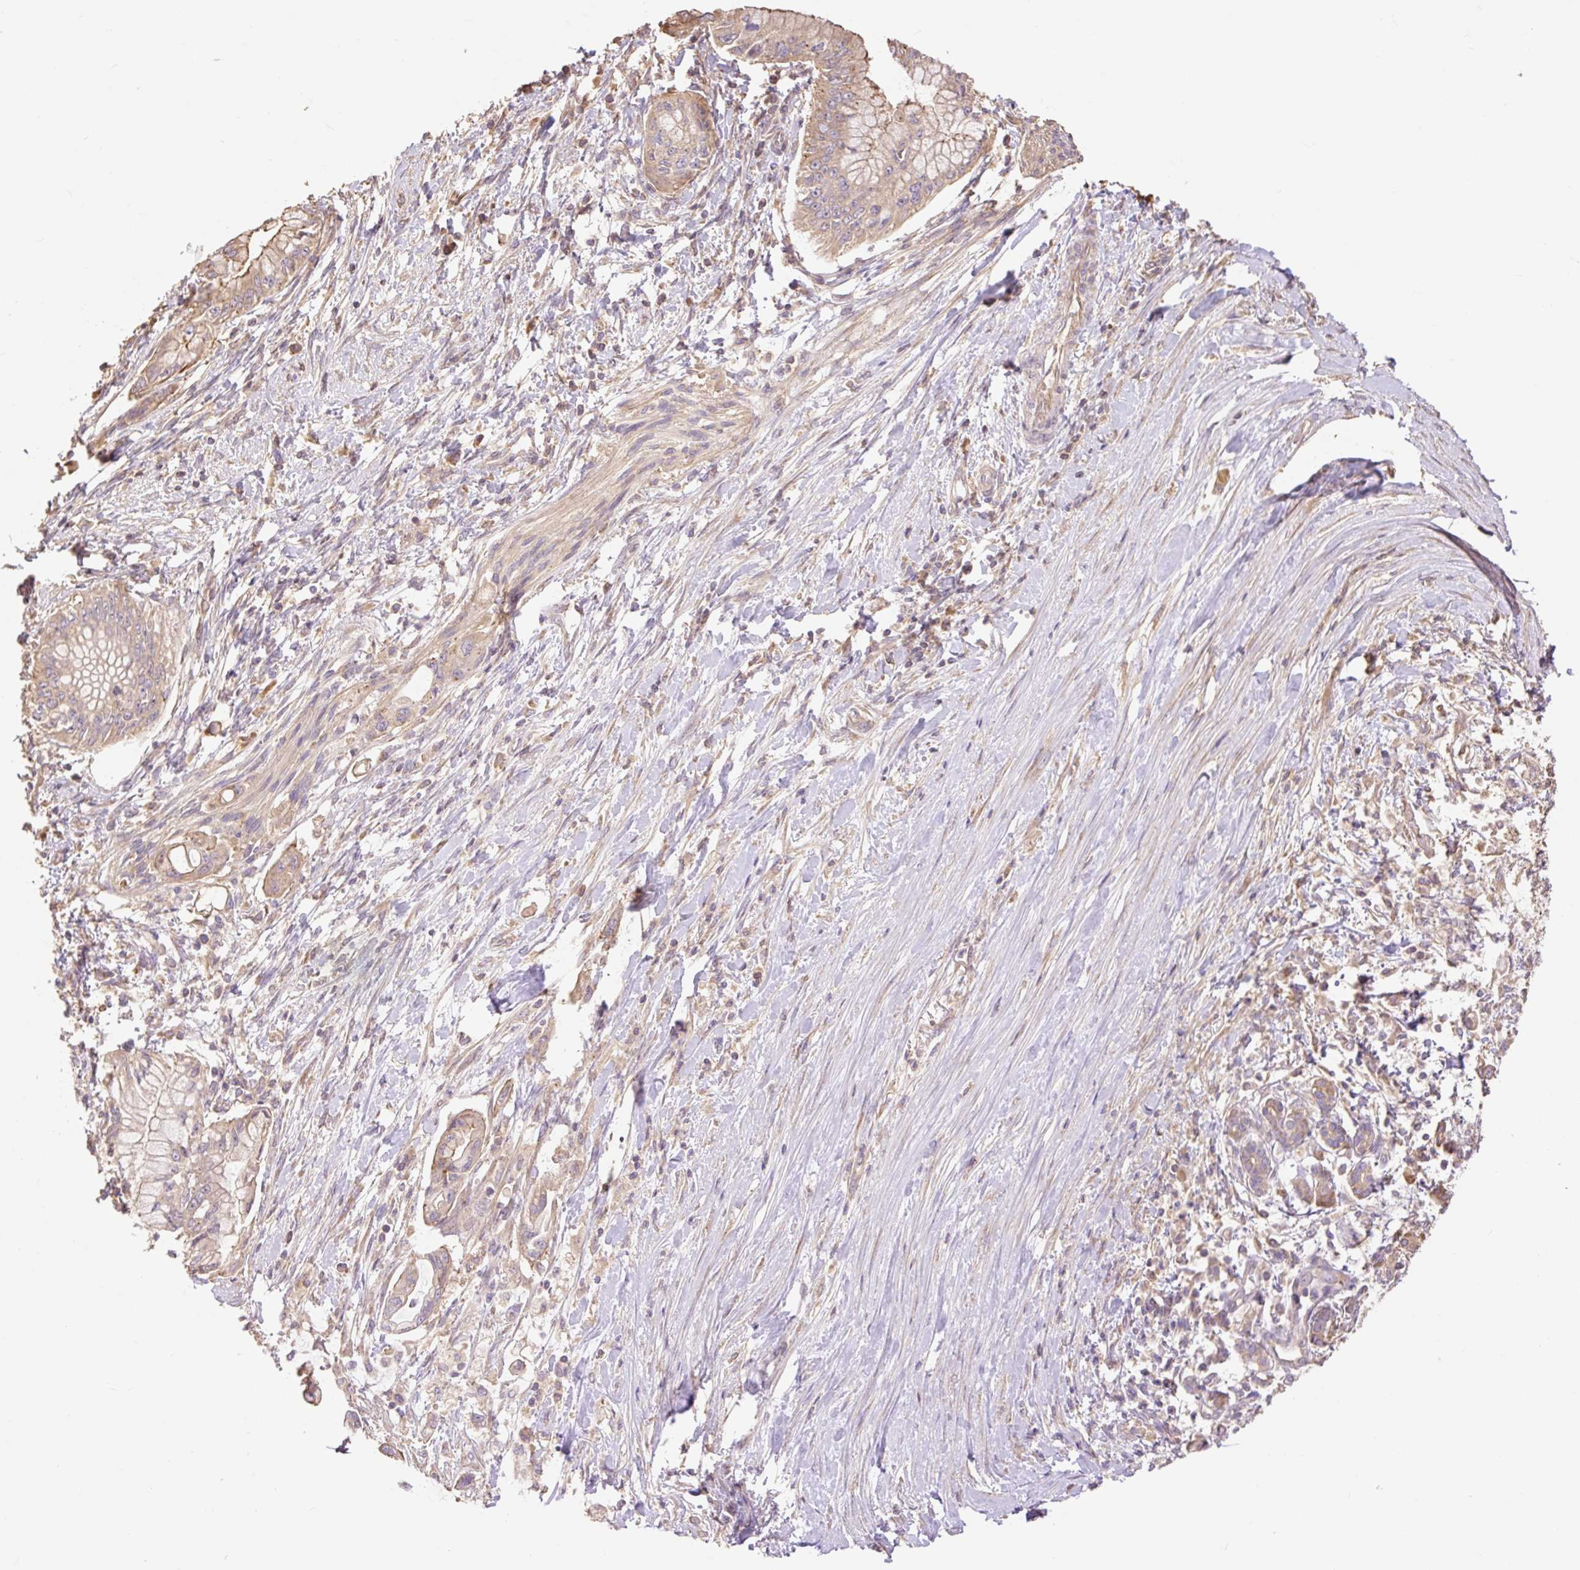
{"staining": {"intensity": "moderate", "quantity": ">75%", "location": "cytoplasmic/membranous"}, "tissue": "pancreatic cancer", "cell_type": "Tumor cells", "image_type": "cancer", "snomed": [{"axis": "morphology", "description": "Adenocarcinoma, NOS"}, {"axis": "topography", "description": "Pancreas"}], "caption": "Immunohistochemical staining of pancreatic adenocarcinoma reveals medium levels of moderate cytoplasmic/membranous staining in approximately >75% of tumor cells.", "gene": "DESI1", "patient": {"sex": "male", "age": 48}}